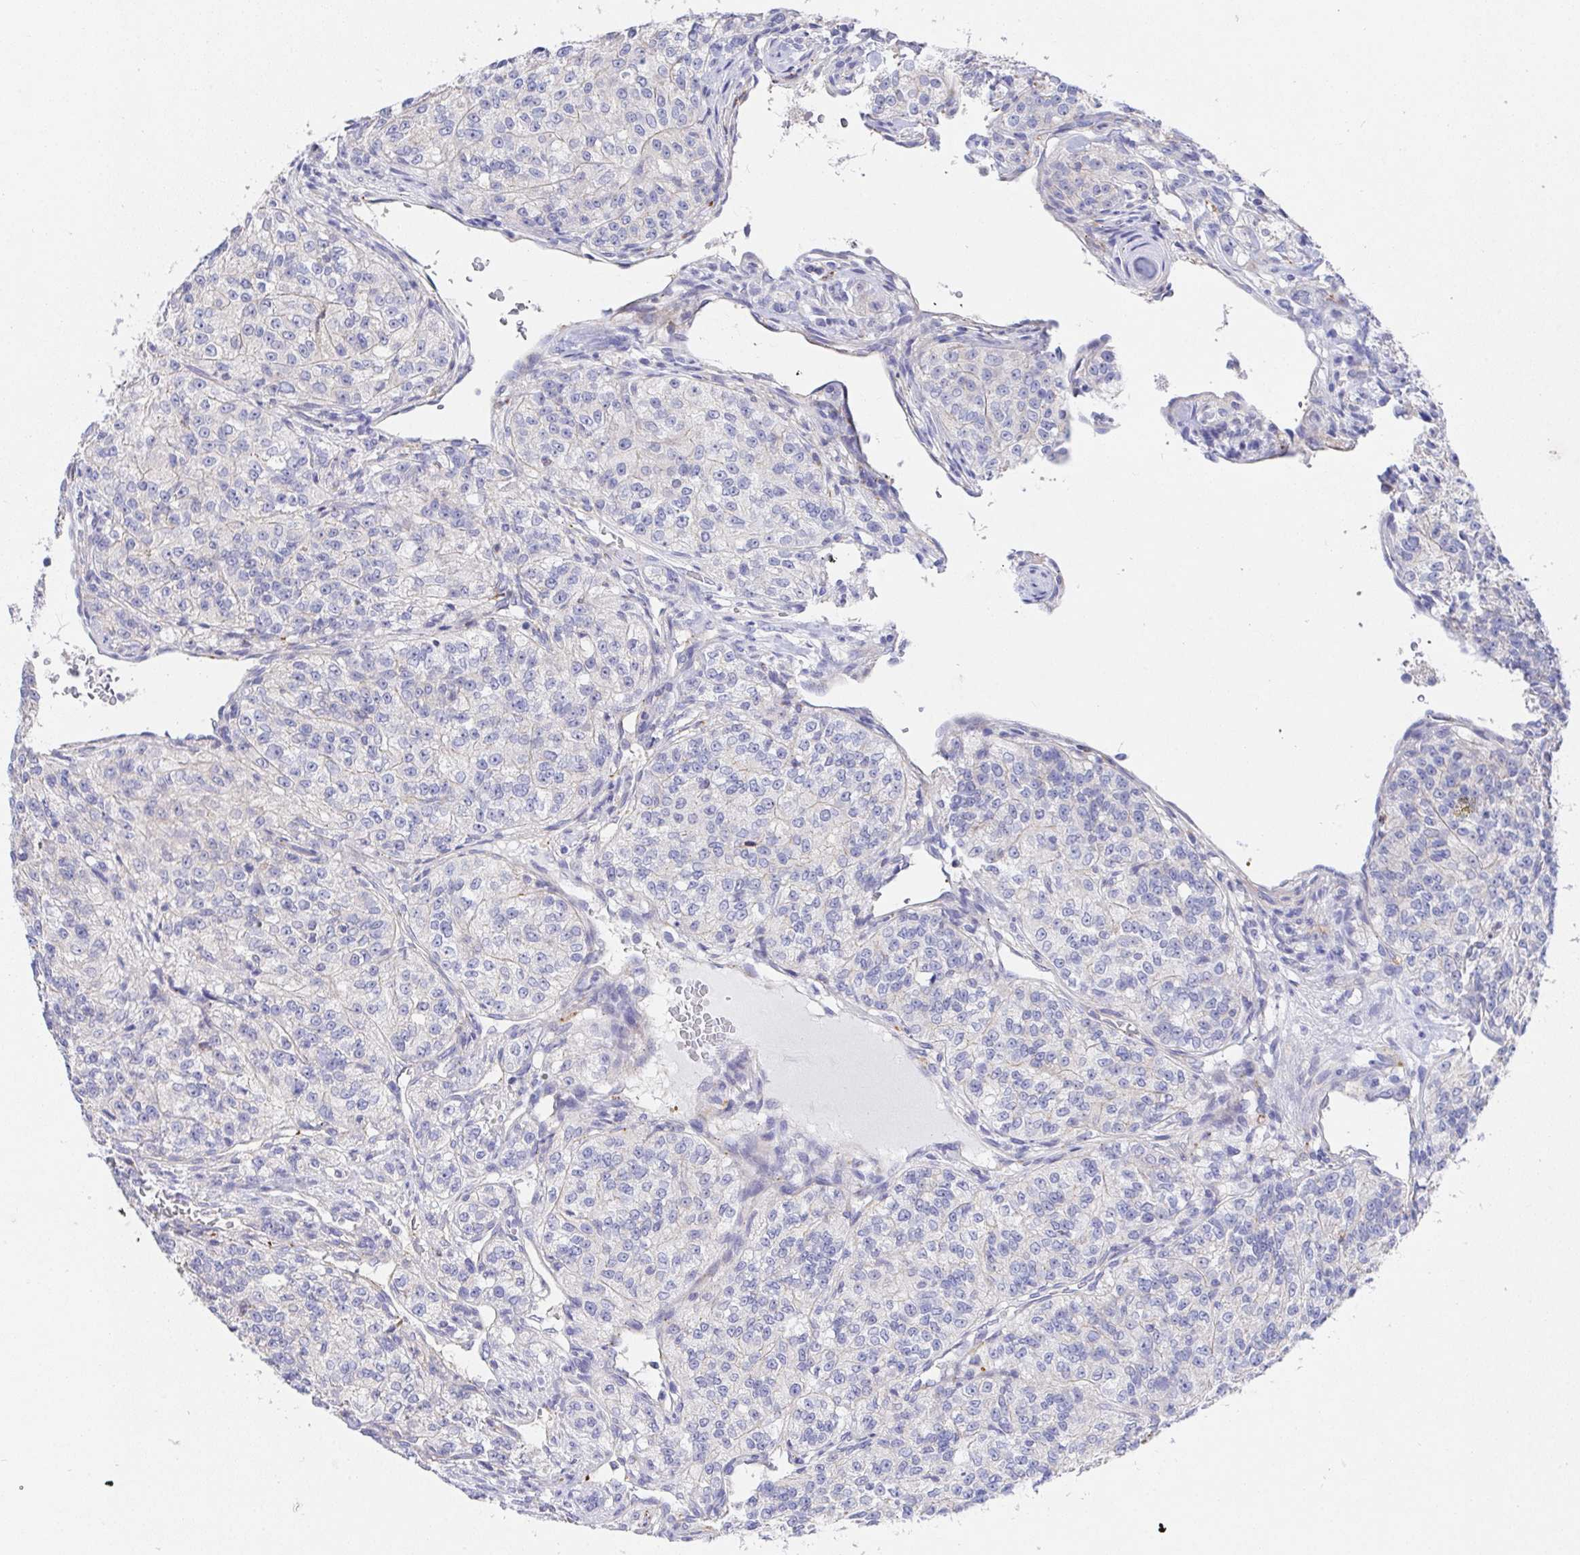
{"staining": {"intensity": "negative", "quantity": "none", "location": "none"}, "tissue": "renal cancer", "cell_type": "Tumor cells", "image_type": "cancer", "snomed": [{"axis": "morphology", "description": "Adenocarcinoma, NOS"}, {"axis": "topography", "description": "Kidney"}], "caption": "Tumor cells are negative for protein expression in human renal cancer.", "gene": "PRG3", "patient": {"sex": "female", "age": 63}}